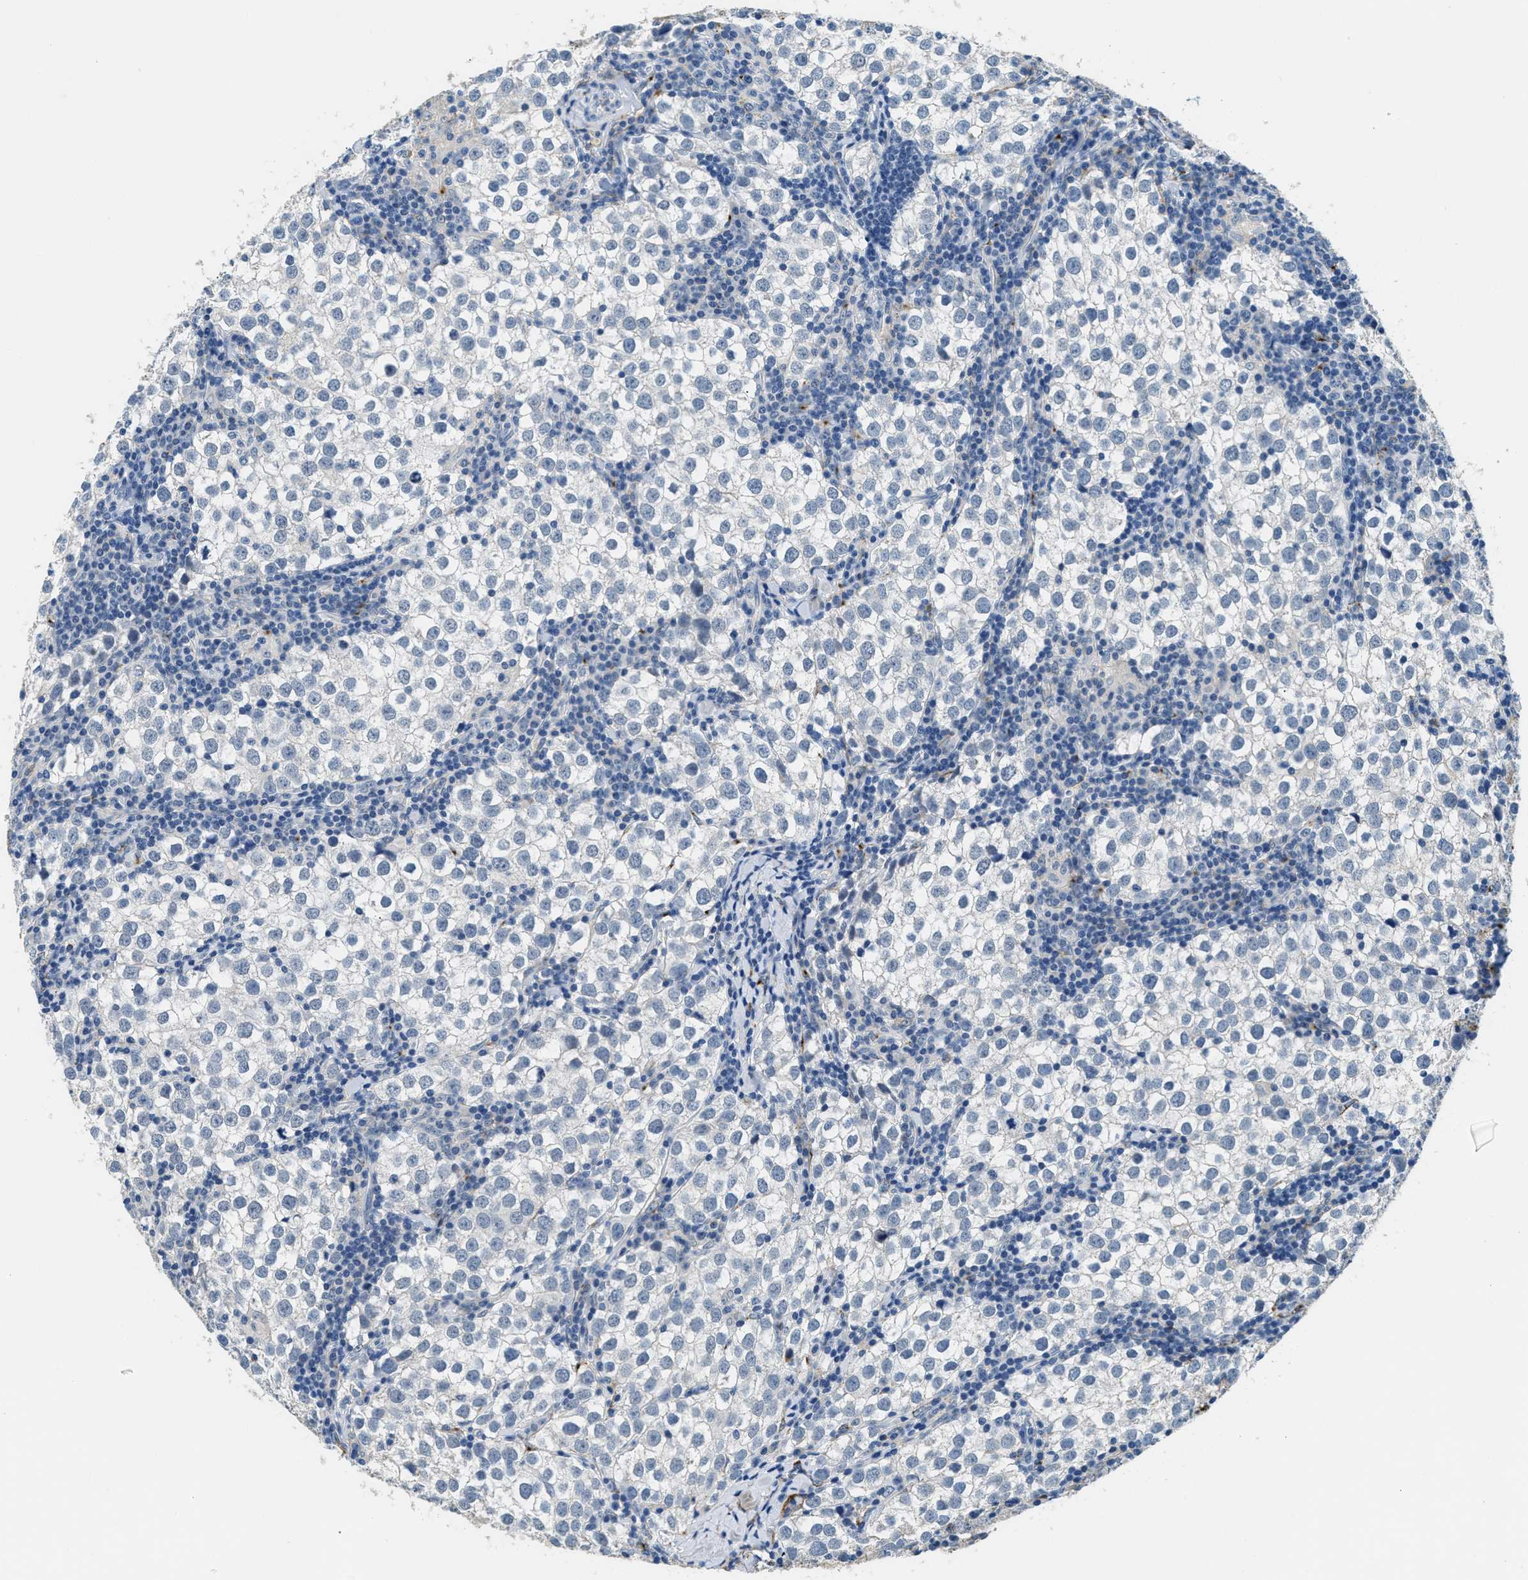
{"staining": {"intensity": "negative", "quantity": "none", "location": "none"}, "tissue": "testis cancer", "cell_type": "Tumor cells", "image_type": "cancer", "snomed": [{"axis": "morphology", "description": "Seminoma, NOS"}, {"axis": "morphology", "description": "Carcinoma, Embryonal, NOS"}, {"axis": "topography", "description": "Testis"}], "caption": "IHC of testis embryonal carcinoma displays no staining in tumor cells.", "gene": "LRP1", "patient": {"sex": "male", "age": 36}}